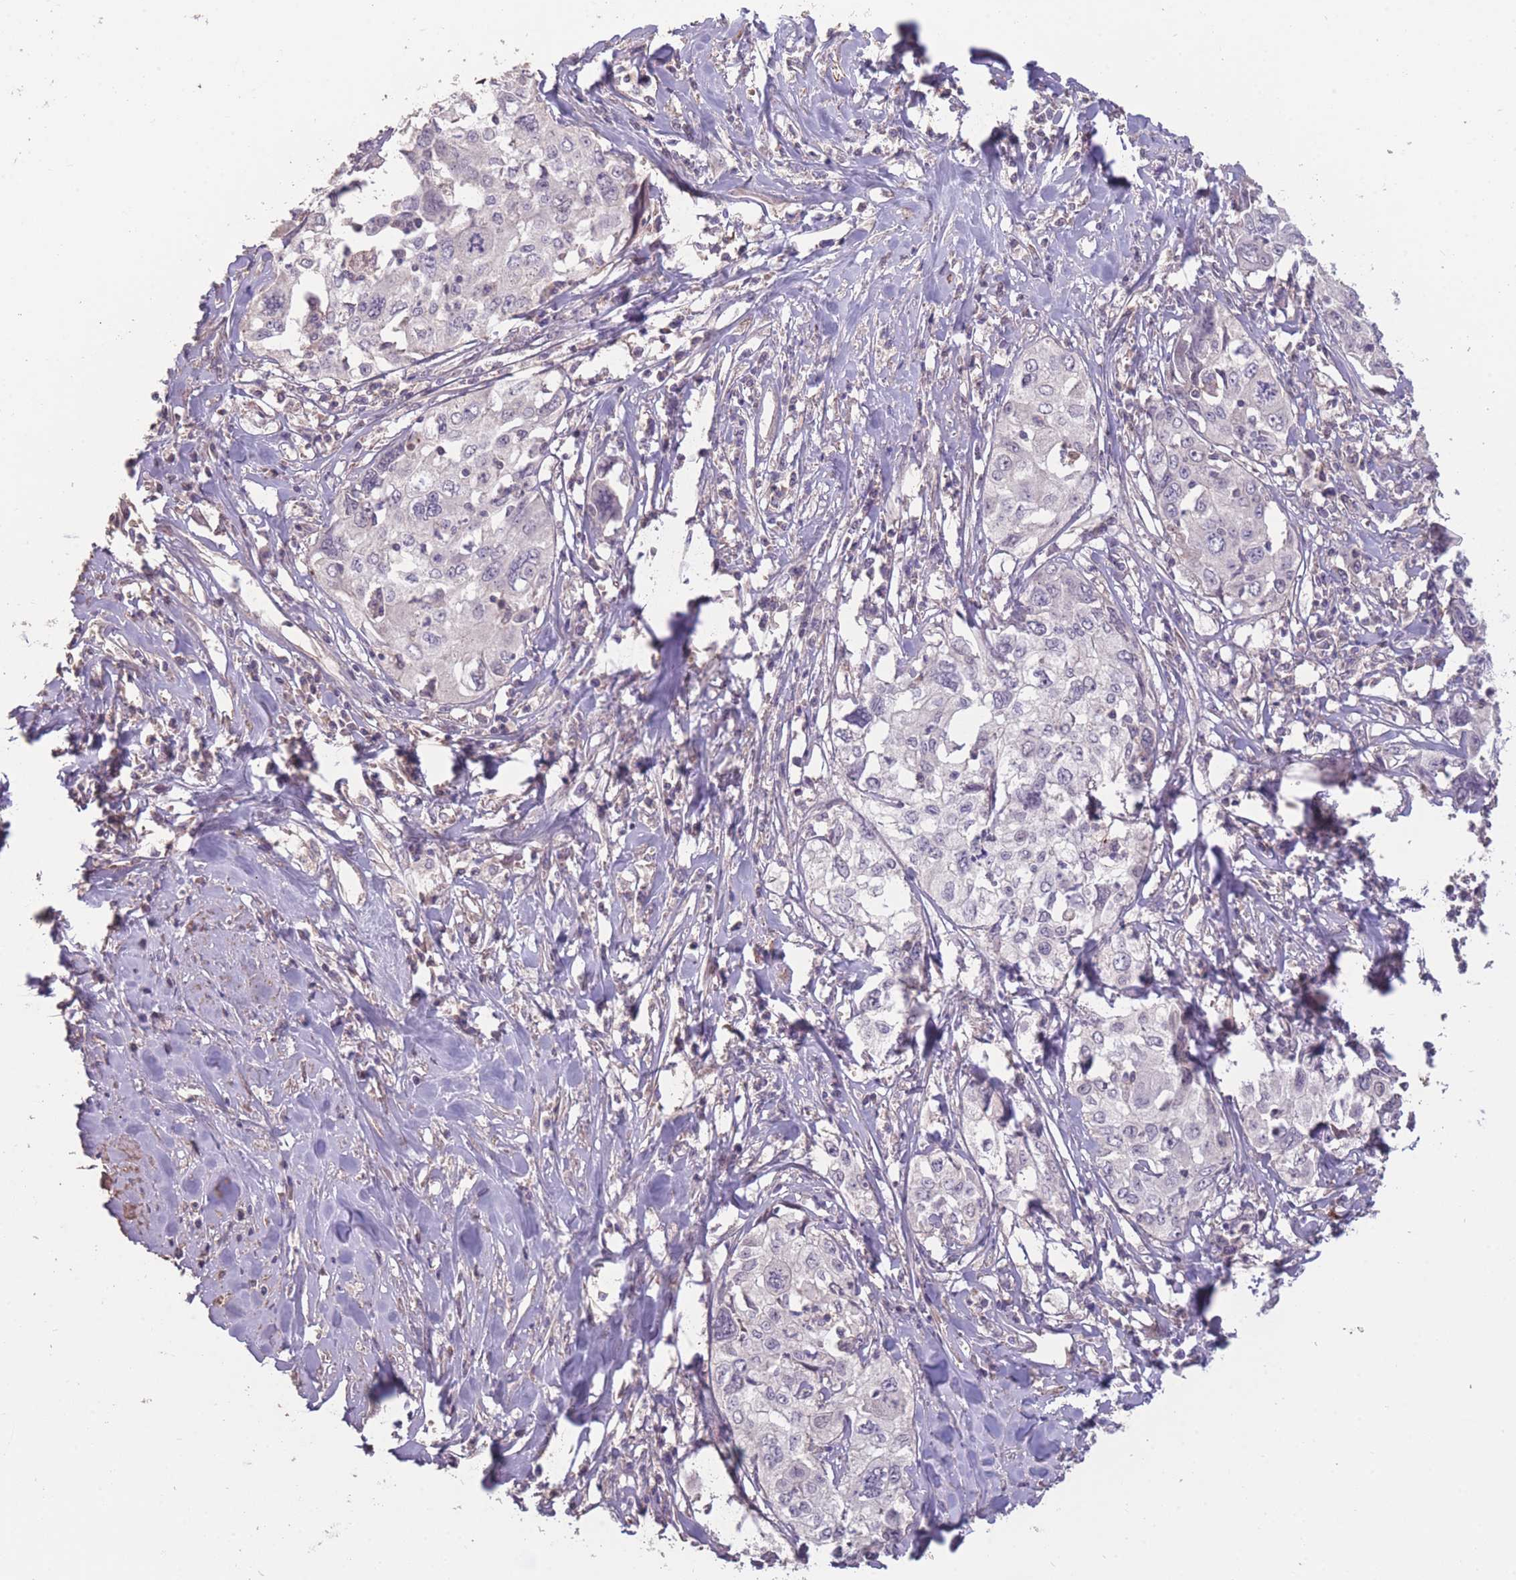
{"staining": {"intensity": "negative", "quantity": "none", "location": "none"}, "tissue": "cervical cancer", "cell_type": "Tumor cells", "image_type": "cancer", "snomed": [{"axis": "morphology", "description": "Squamous cell carcinoma, NOS"}, {"axis": "topography", "description": "Cervix"}], "caption": "Immunohistochemistry photomicrograph of cervical cancer stained for a protein (brown), which reveals no expression in tumor cells.", "gene": "RSPH10B", "patient": {"sex": "female", "age": 31}}